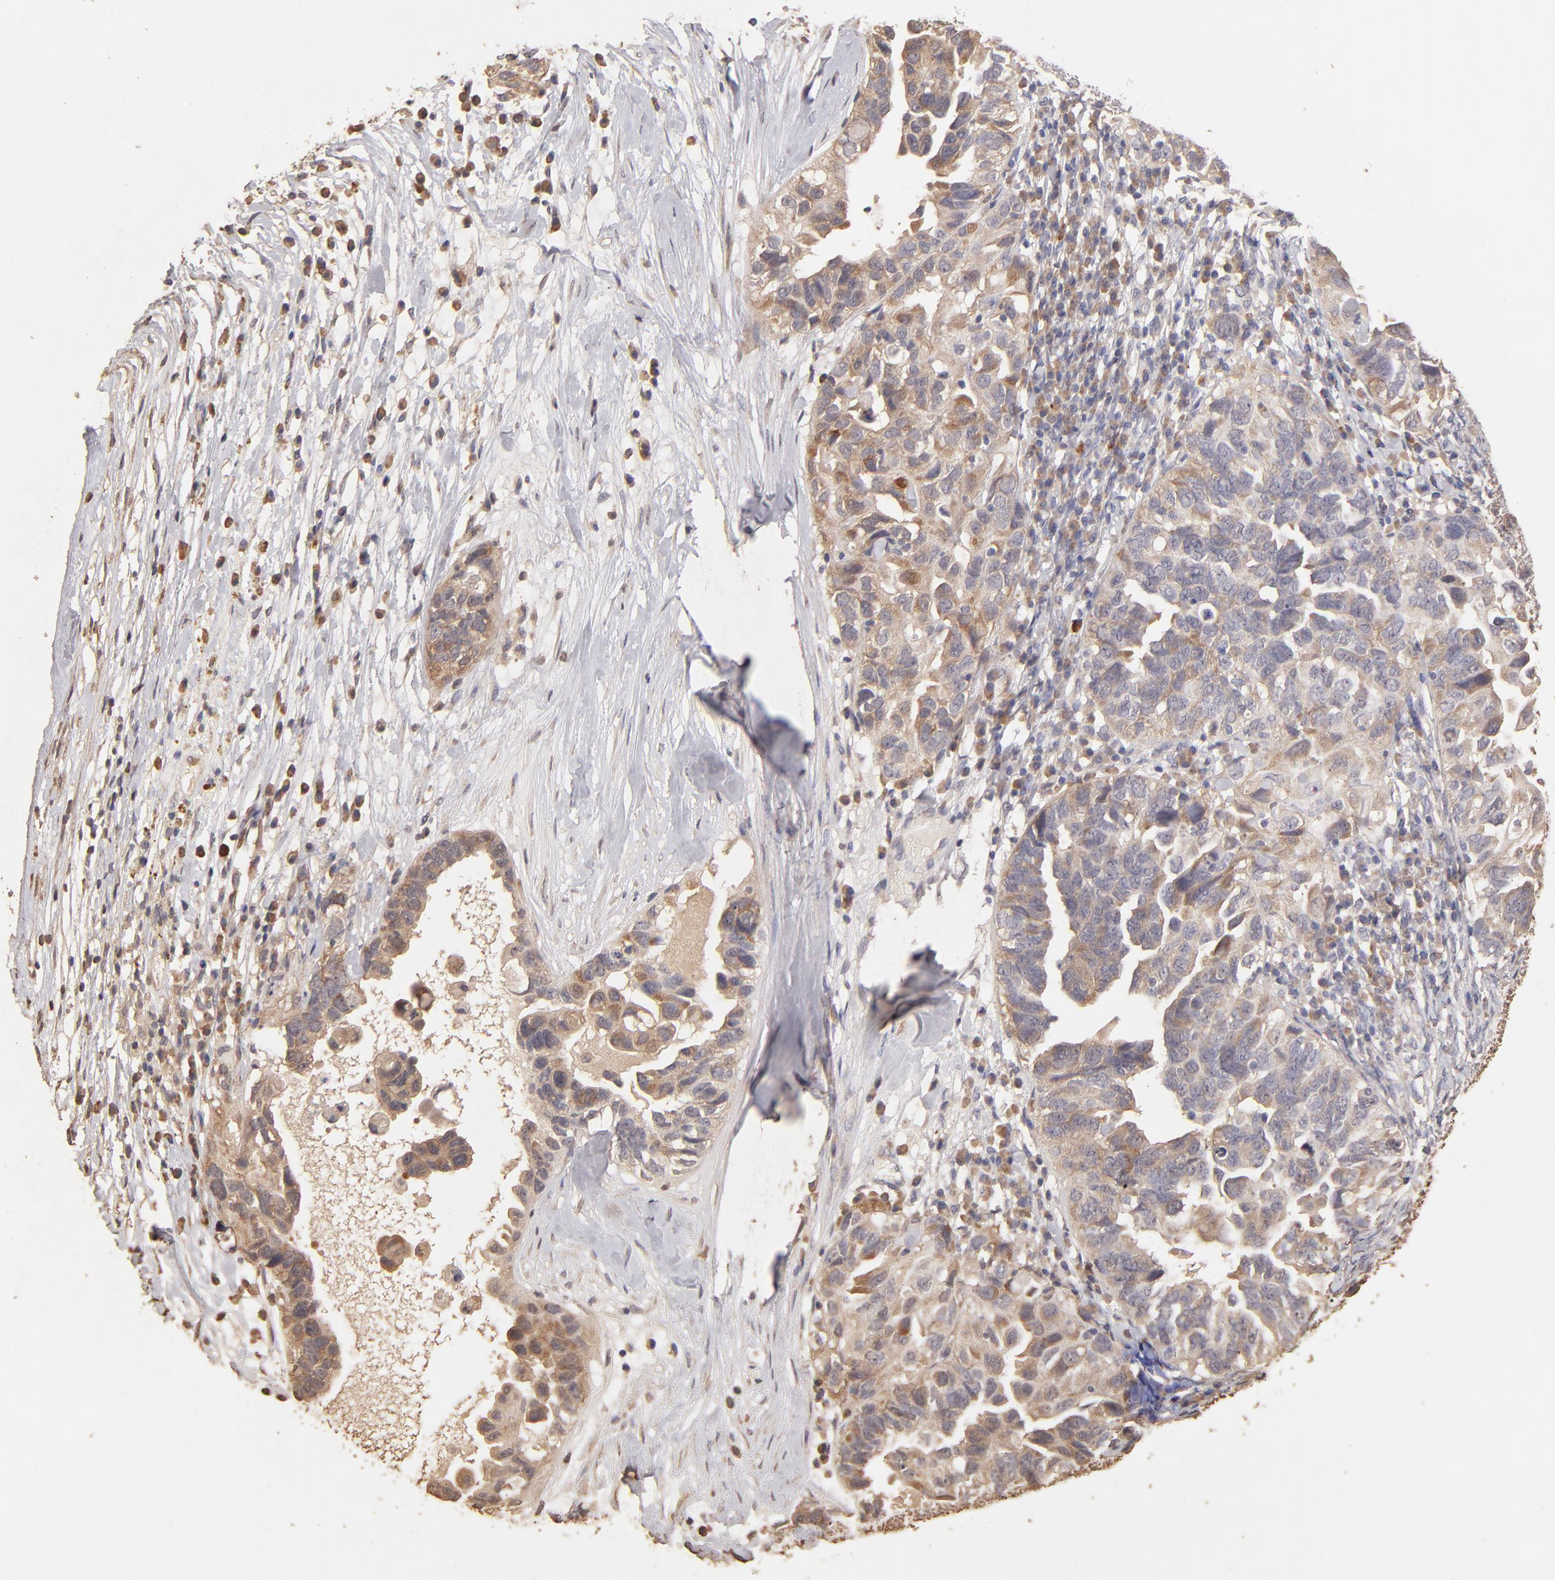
{"staining": {"intensity": "moderate", "quantity": "25%-75%", "location": "cytoplasmic/membranous"}, "tissue": "ovarian cancer", "cell_type": "Tumor cells", "image_type": "cancer", "snomed": [{"axis": "morphology", "description": "Cystadenocarcinoma, serous, NOS"}, {"axis": "topography", "description": "Ovary"}], "caption": "A photomicrograph of human ovarian cancer (serous cystadenocarcinoma) stained for a protein displays moderate cytoplasmic/membranous brown staining in tumor cells.", "gene": "OPHN1", "patient": {"sex": "female", "age": 82}}